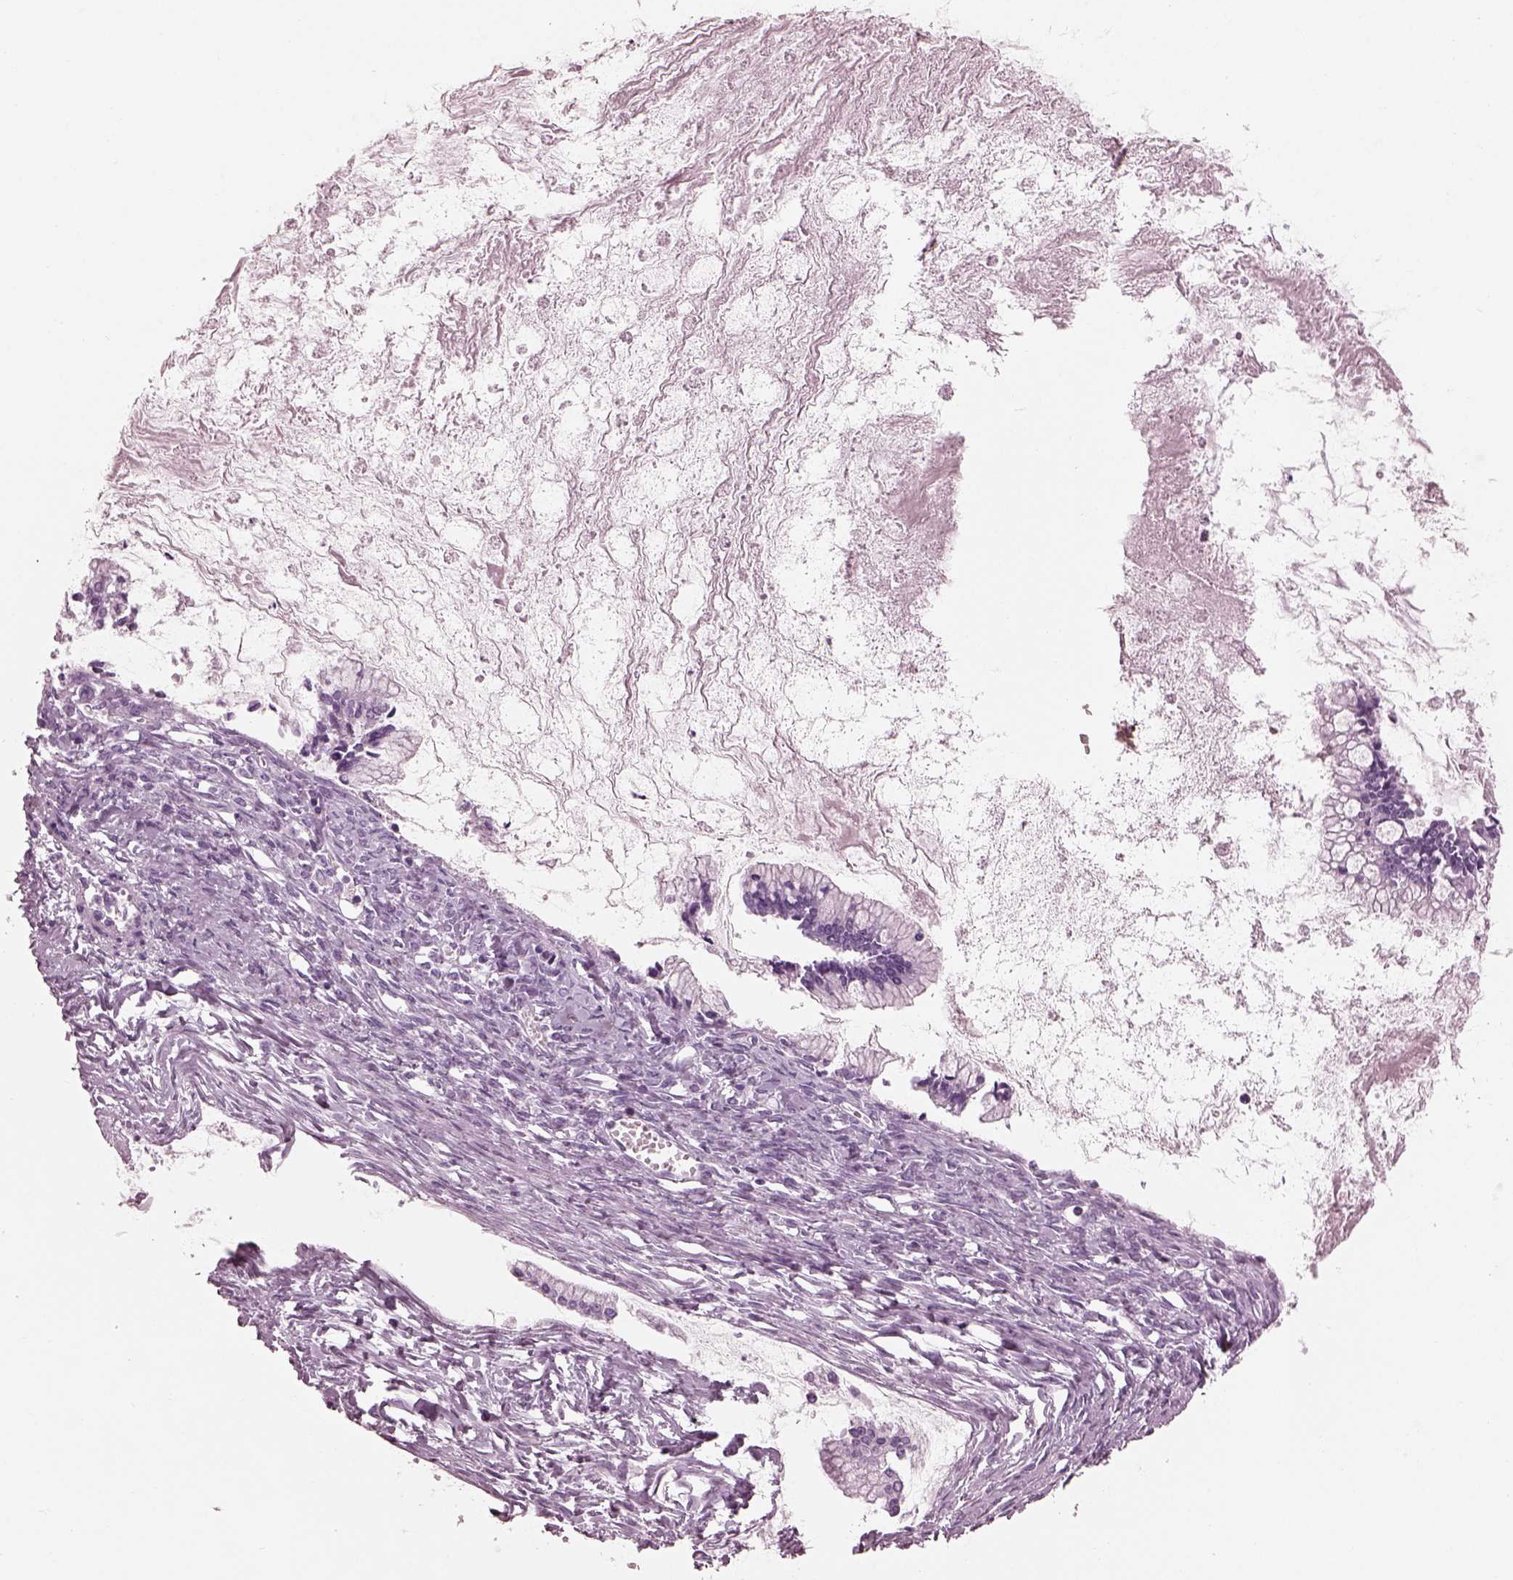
{"staining": {"intensity": "negative", "quantity": "none", "location": "none"}, "tissue": "ovarian cancer", "cell_type": "Tumor cells", "image_type": "cancer", "snomed": [{"axis": "morphology", "description": "Cystadenocarcinoma, mucinous, NOS"}, {"axis": "topography", "description": "Ovary"}], "caption": "Immunohistochemical staining of ovarian cancer exhibits no significant positivity in tumor cells.", "gene": "TCHHL1", "patient": {"sex": "female", "age": 67}}